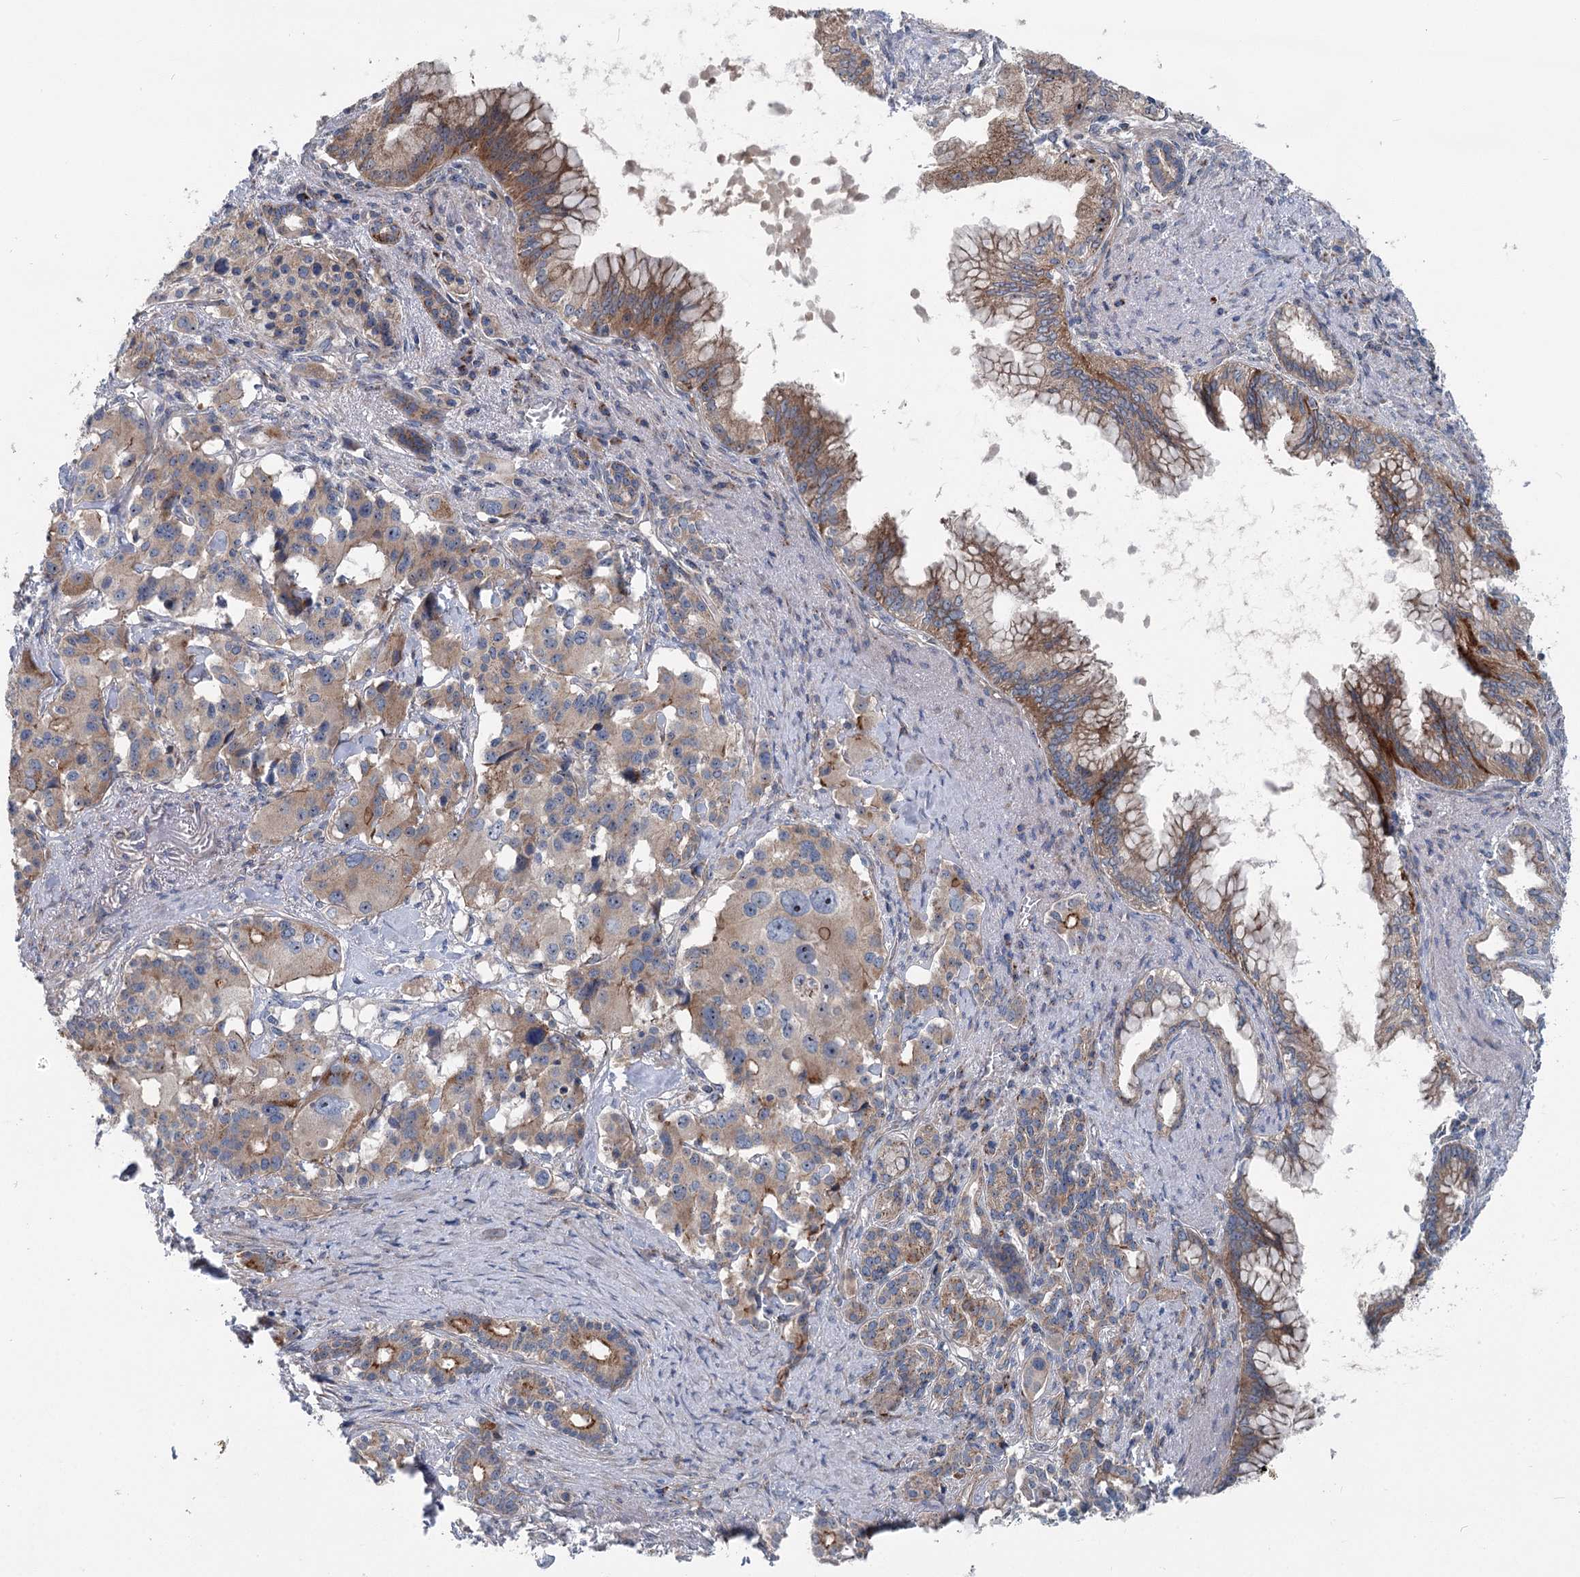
{"staining": {"intensity": "moderate", "quantity": ">75%", "location": "cytoplasmic/membranous"}, "tissue": "pancreatic cancer", "cell_type": "Tumor cells", "image_type": "cancer", "snomed": [{"axis": "morphology", "description": "Adenocarcinoma, NOS"}, {"axis": "topography", "description": "Pancreas"}], "caption": "A brown stain labels moderate cytoplasmic/membranous expression of a protein in pancreatic cancer (adenocarcinoma) tumor cells. (DAB IHC, brown staining for protein, blue staining for nuclei).", "gene": "MARK2", "patient": {"sex": "female", "age": 74}}